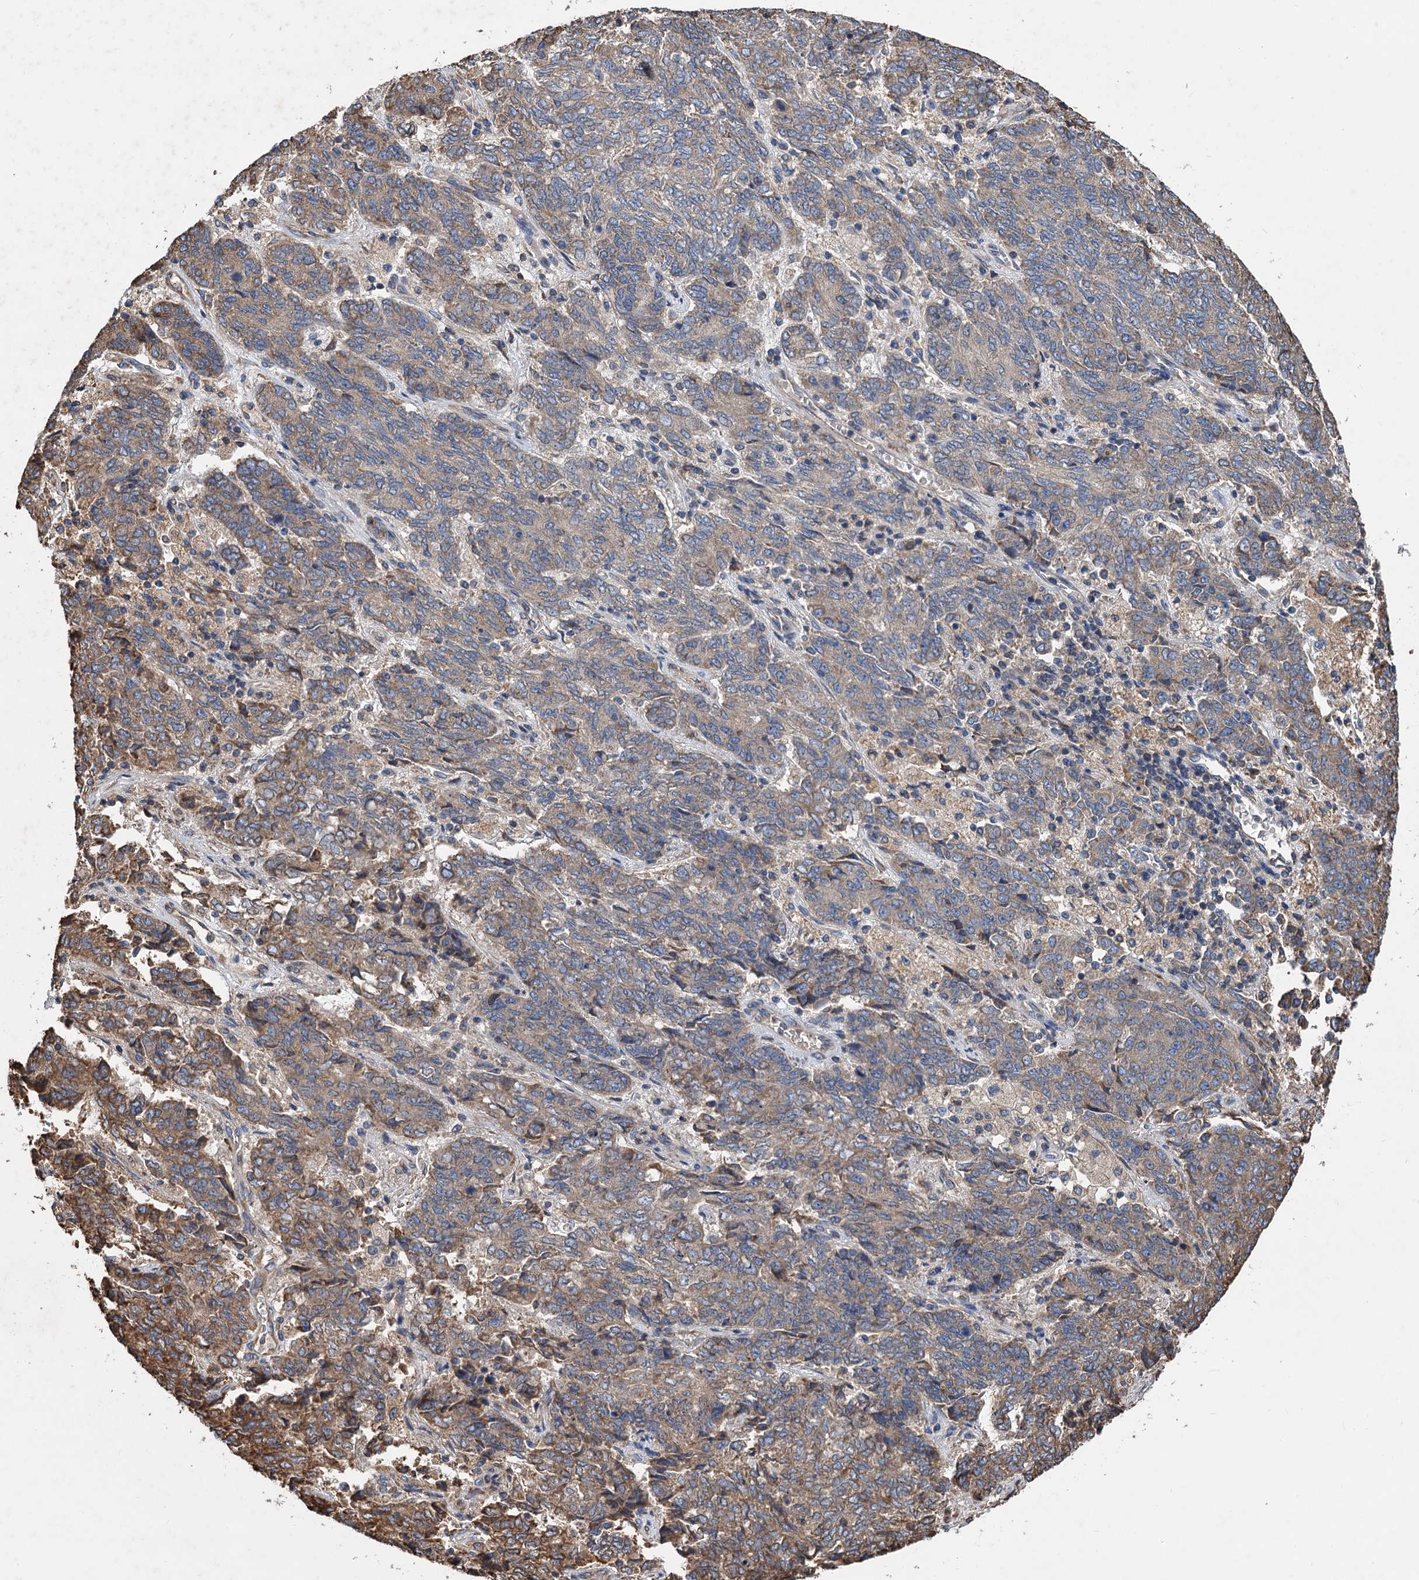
{"staining": {"intensity": "moderate", "quantity": "25%-75%", "location": "cytoplasmic/membranous"}, "tissue": "endometrial cancer", "cell_type": "Tumor cells", "image_type": "cancer", "snomed": [{"axis": "morphology", "description": "Adenocarcinoma, NOS"}, {"axis": "topography", "description": "Endometrium"}], "caption": "The histopathology image exhibits staining of endometrial adenocarcinoma, revealing moderate cytoplasmic/membranous protein staining (brown color) within tumor cells.", "gene": "LINS1", "patient": {"sex": "female", "age": 80}}